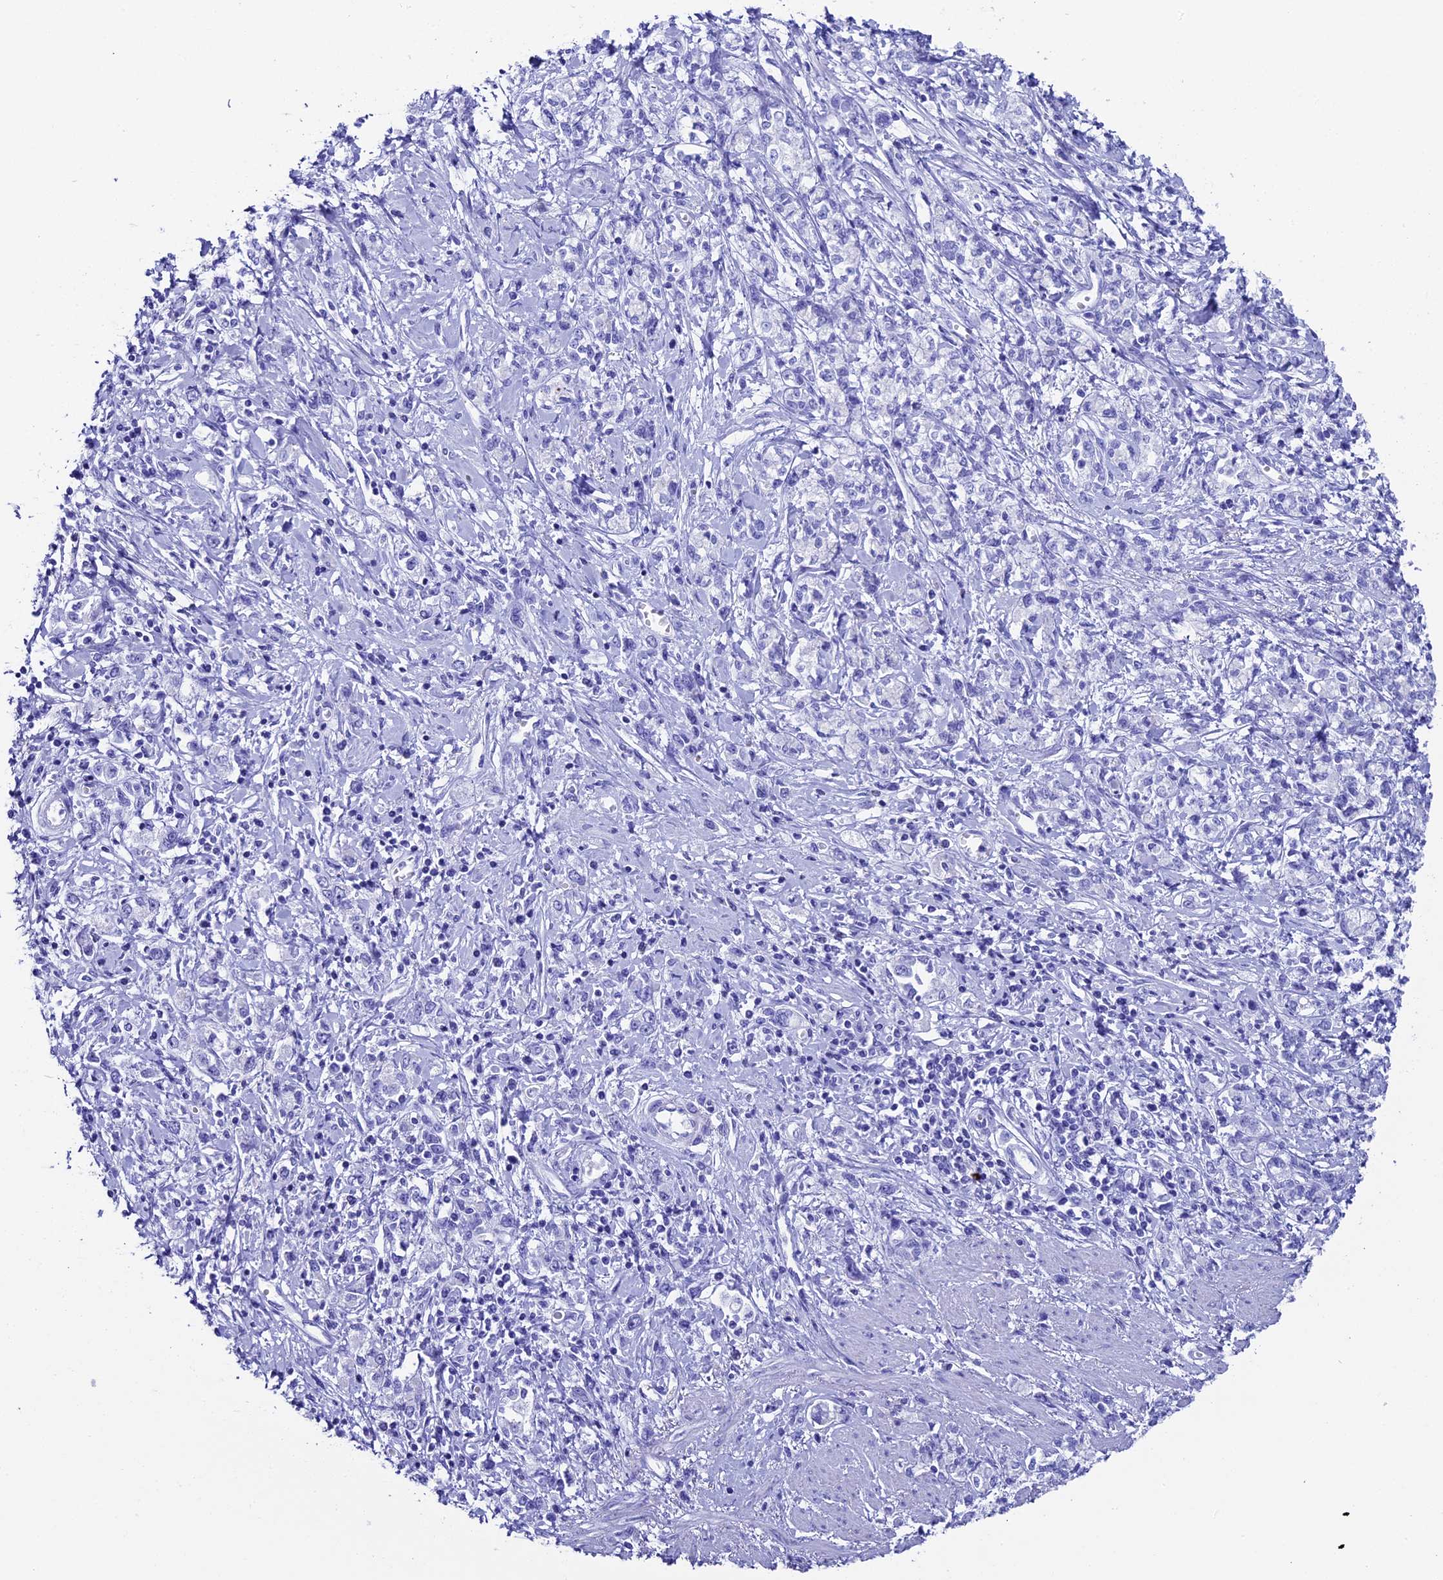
{"staining": {"intensity": "negative", "quantity": "none", "location": "none"}, "tissue": "stomach cancer", "cell_type": "Tumor cells", "image_type": "cancer", "snomed": [{"axis": "morphology", "description": "Adenocarcinoma, NOS"}, {"axis": "topography", "description": "Stomach"}], "caption": "Stomach cancer (adenocarcinoma) stained for a protein using immunohistochemistry shows no staining tumor cells.", "gene": "AP3B2", "patient": {"sex": "female", "age": 76}}